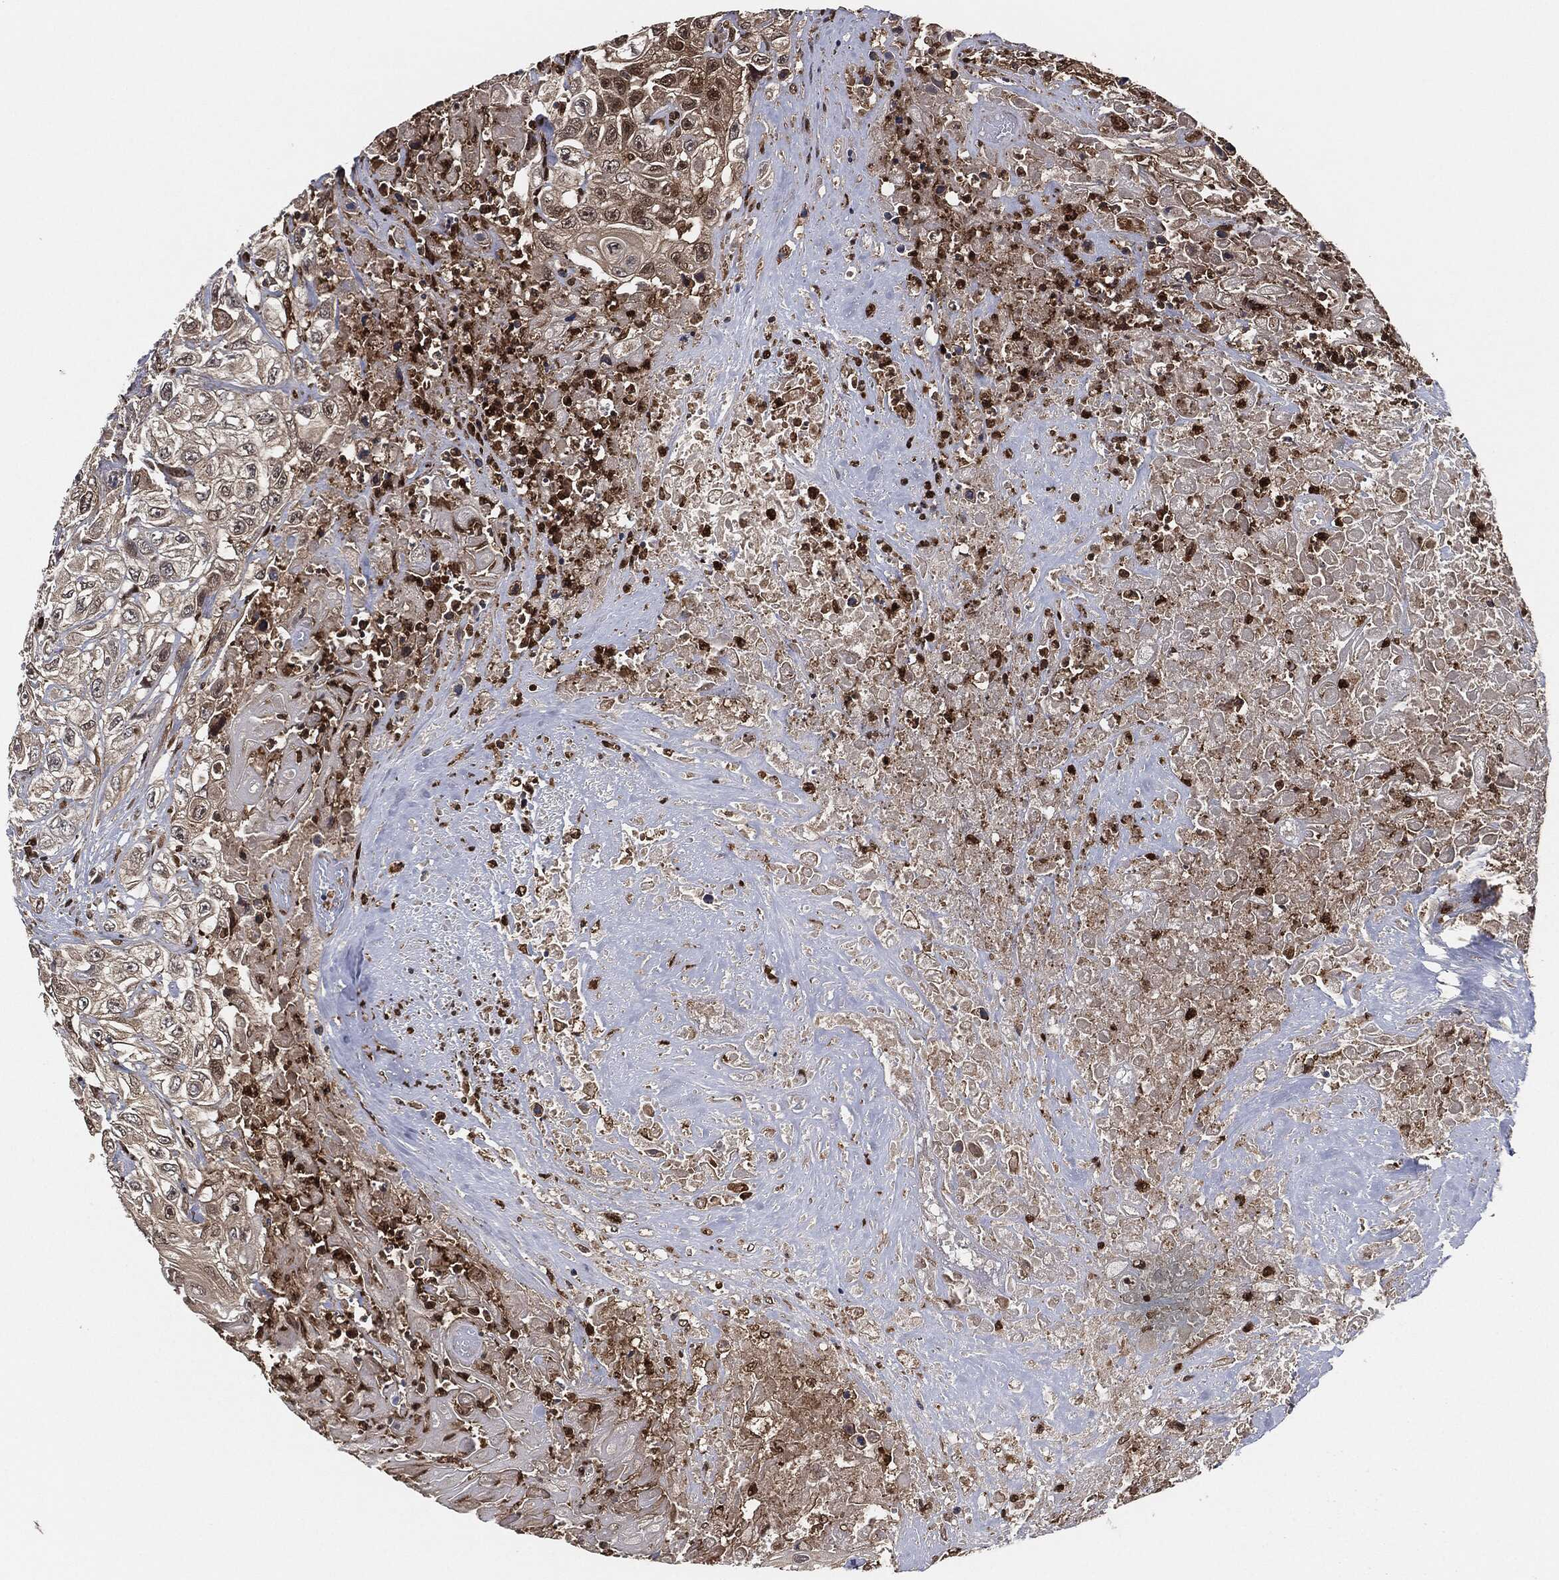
{"staining": {"intensity": "negative", "quantity": "none", "location": "none"}, "tissue": "urothelial cancer", "cell_type": "Tumor cells", "image_type": "cancer", "snomed": [{"axis": "morphology", "description": "Urothelial carcinoma, High grade"}, {"axis": "topography", "description": "Urinary bladder"}], "caption": "Immunohistochemistry (IHC) micrograph of neoplastic tissue: urothelial carcinoma (high-grade) stained with DAB displays no significant protein expression in tumor cells.", "gene": "CAPRIN2", "patient": {"sex": "female", "age": 56}}